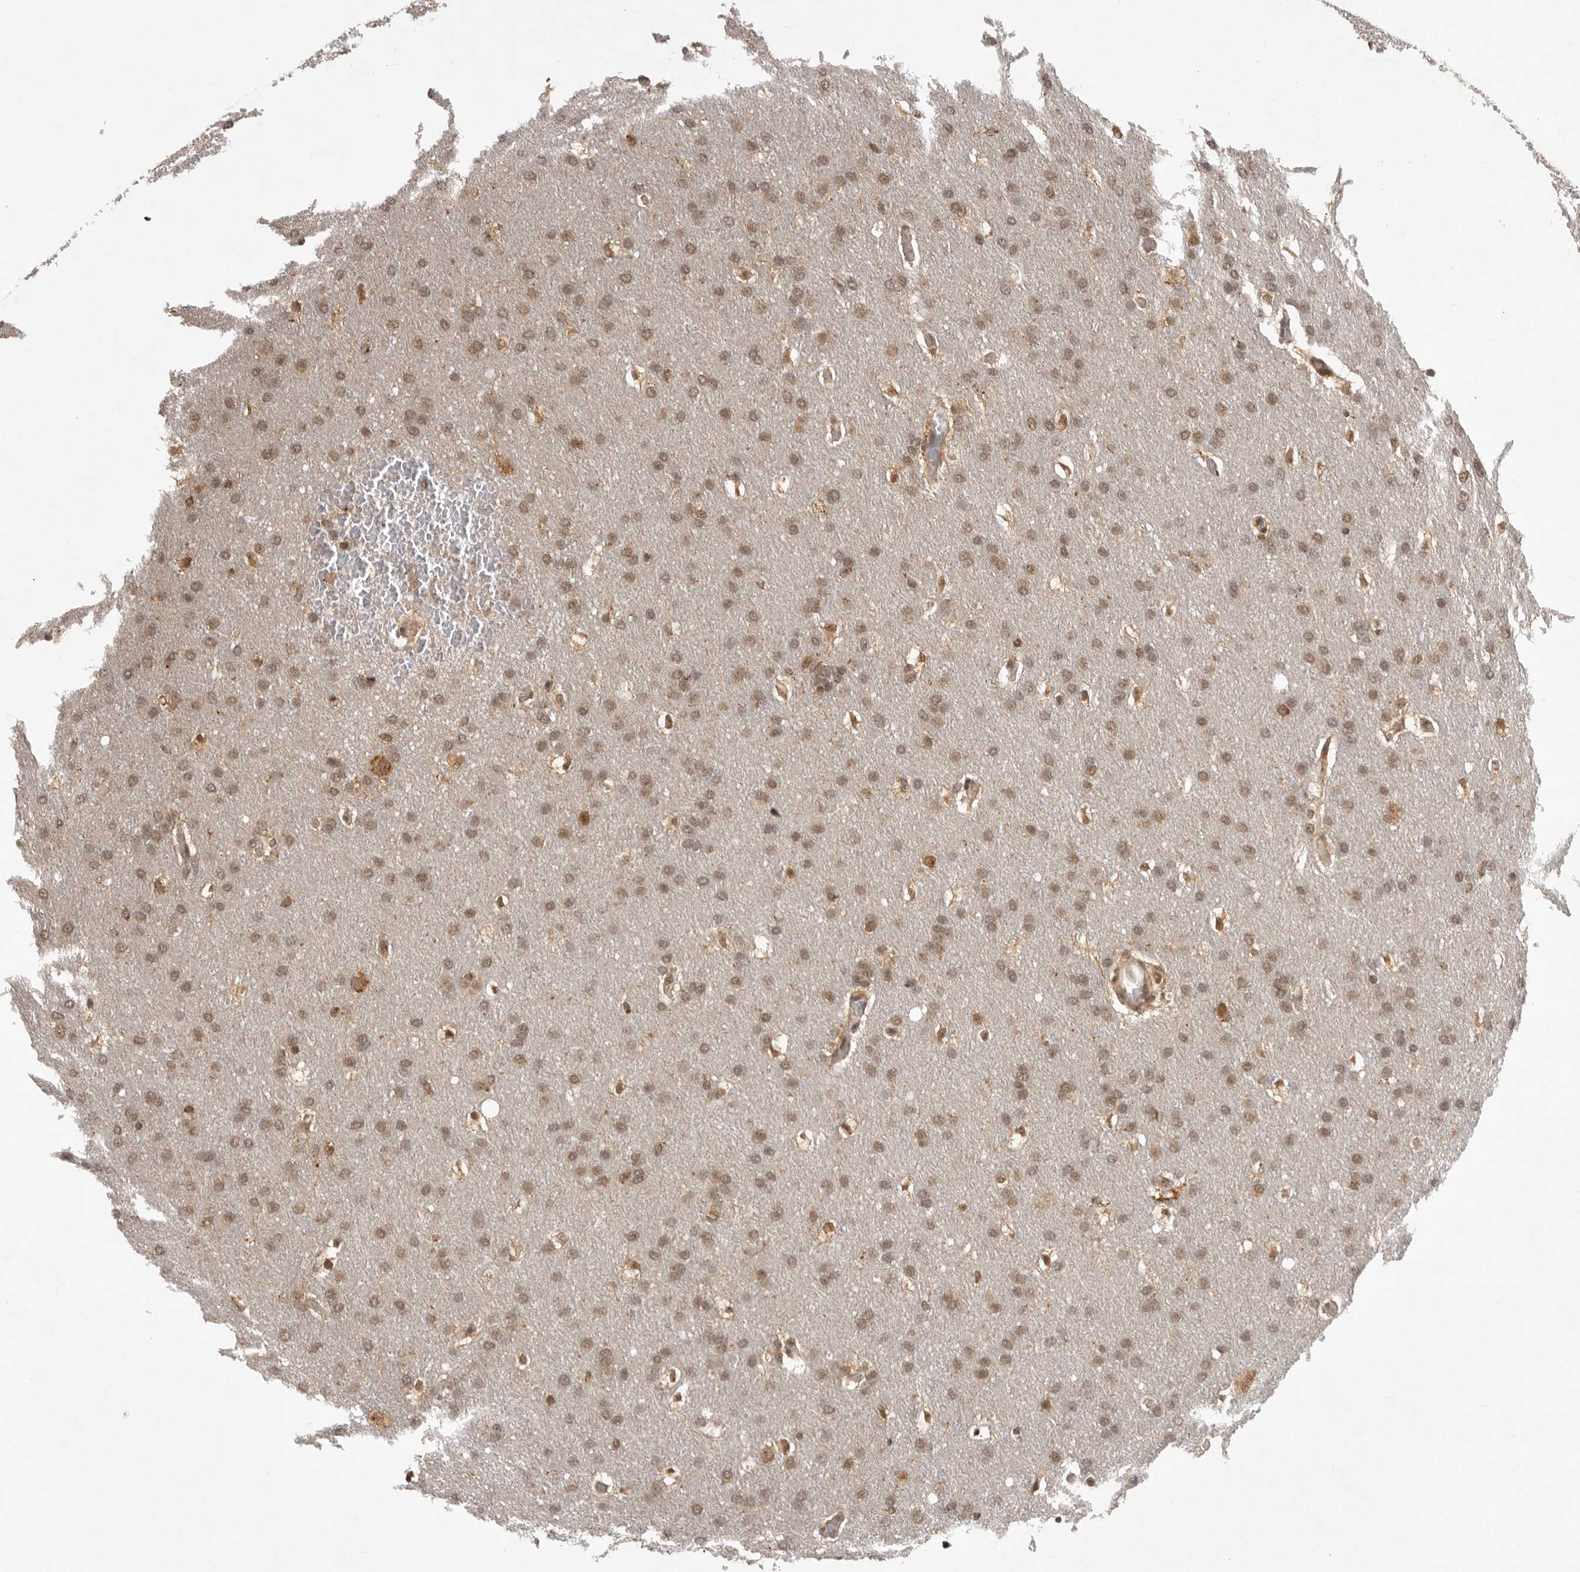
{"staining": {"intensity": "weak", "quantity": ">75%", "location": "nuclear"}, "tissue": "glioma", "cell_type": "Tumor cells", "image_type": "cancer", "snomed": [{"axis": "morphology", "description": "Glioma, malignant, Low grade"}, {"axis": "topography", "description": "Brain"}], "caption": "High-magnification brightfield microscopy of malignant low-grade glioma stained with DAB (brown) and counterstained with hematoxylin (blue). tumor cells exhibit weak nuclear expression is seen in approximately>75% of cells.", "gene": "ZNF83", "patient": {"sex": "female", "age": 37}}